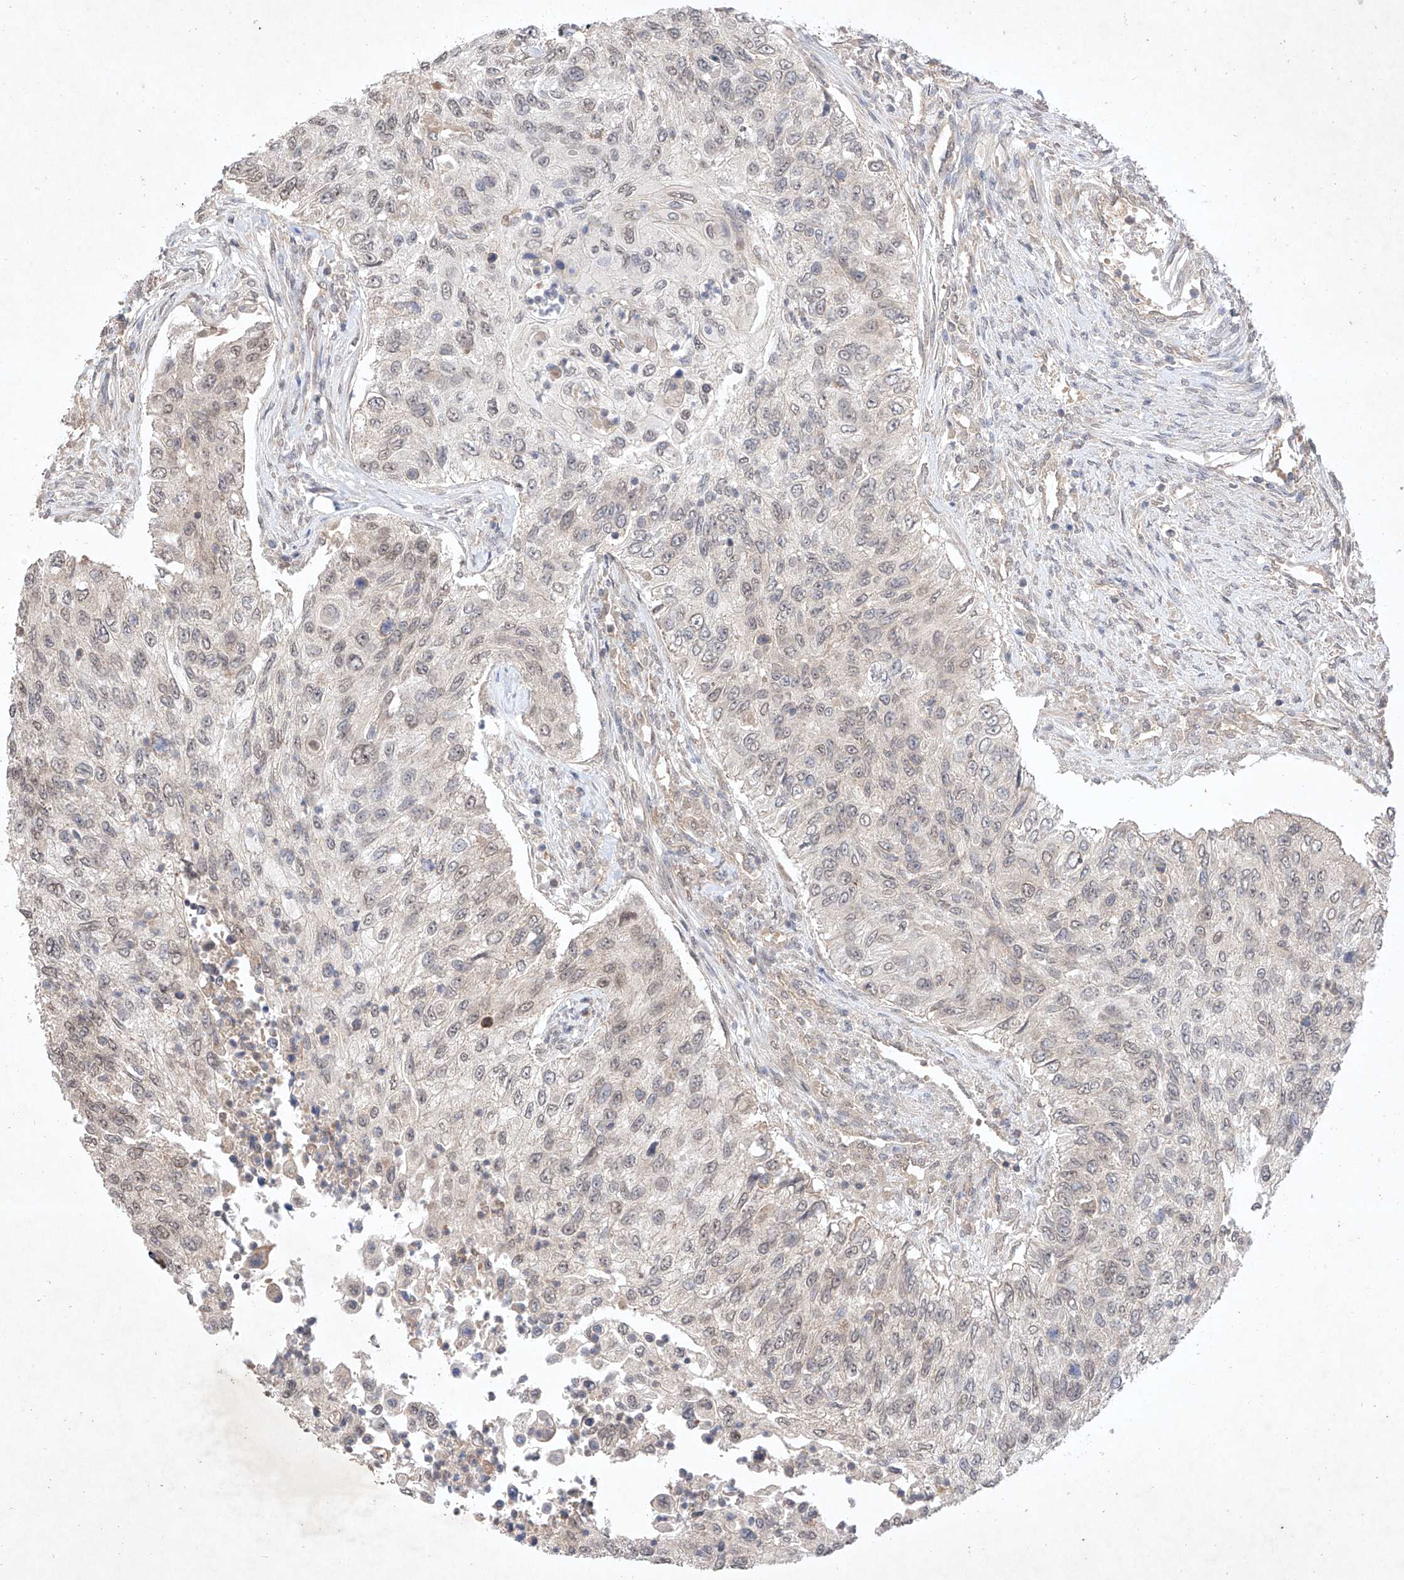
{"staining": {"intensity": "negative", "quantity": "none", "location": "none"}, "tissue": "urothelial cancer", "cell_type": "Tumor cells", "image_type": "cancer", "snomed": [{"axis": "morphology", "description": "Urothelial carcinoma, High grade"}, {"axis": "topography", "description": "Urinary bladder"}], "caption": "Immunohistochemical staining of human high-grade urothelial carcinoma exhibits no significant positivity in tumor cells. (DAB immunohistochemistry visualized using brightfield microscopy, high magnification).", "gene": "ZNF124", "patient": {"sex": "female", "age": 60}}